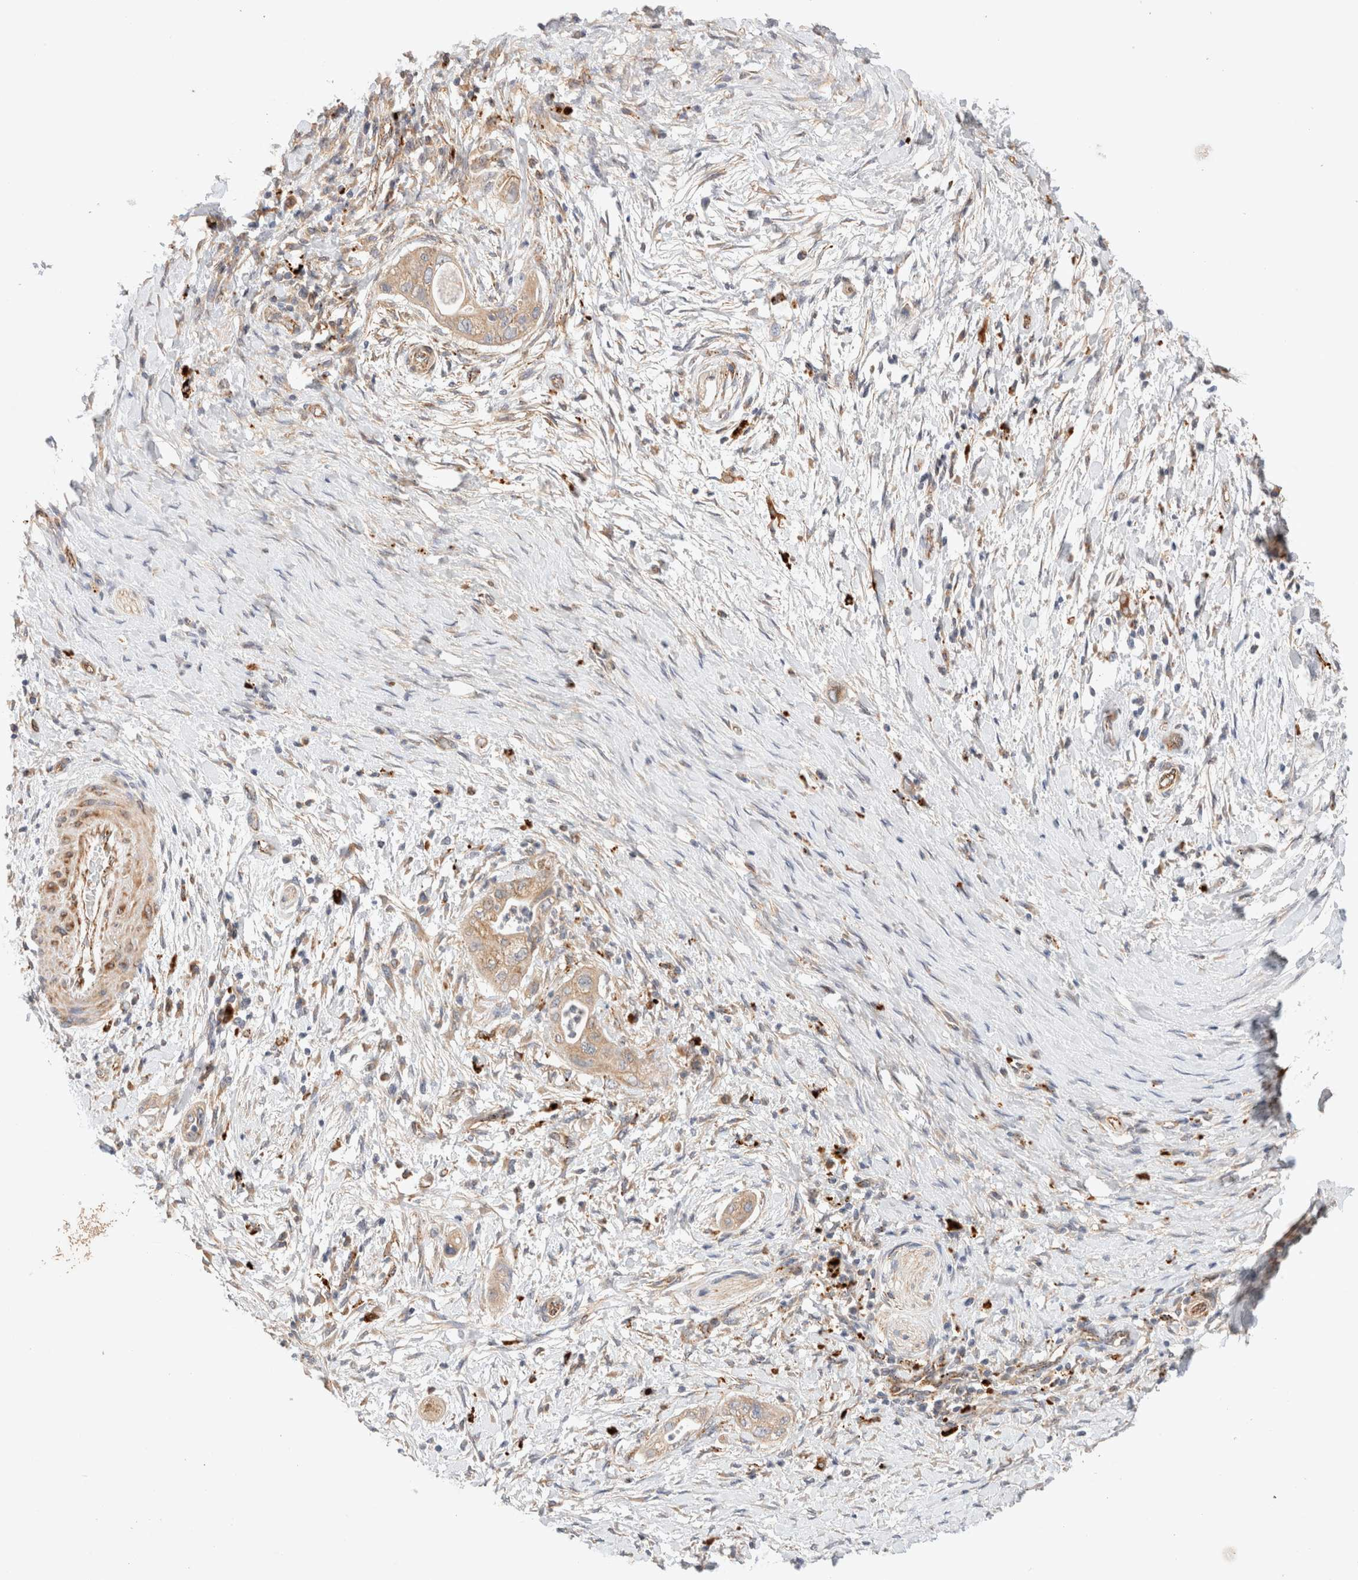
{"staining": {"intensity": "weak", "quantity": ">75%", "location": "cytoplasmic/membranous"}, "tissue": "pancreatic cancer", "cell_type": "Tumor cells", "image_type": "cancer", "snomed": [{"axis": "morphology", "description": "Adenocarcinoma, NOS"}, {"axis": "topography", "description": "Pancreas"}], "caption": "The image shows a brown stain indicating the presence of a protein in the cytoplasmic/membranous of tumor cells in pancreatic cancer.", "gene": "RABEPK", "patient": {"sex": "male", "age": 58}}